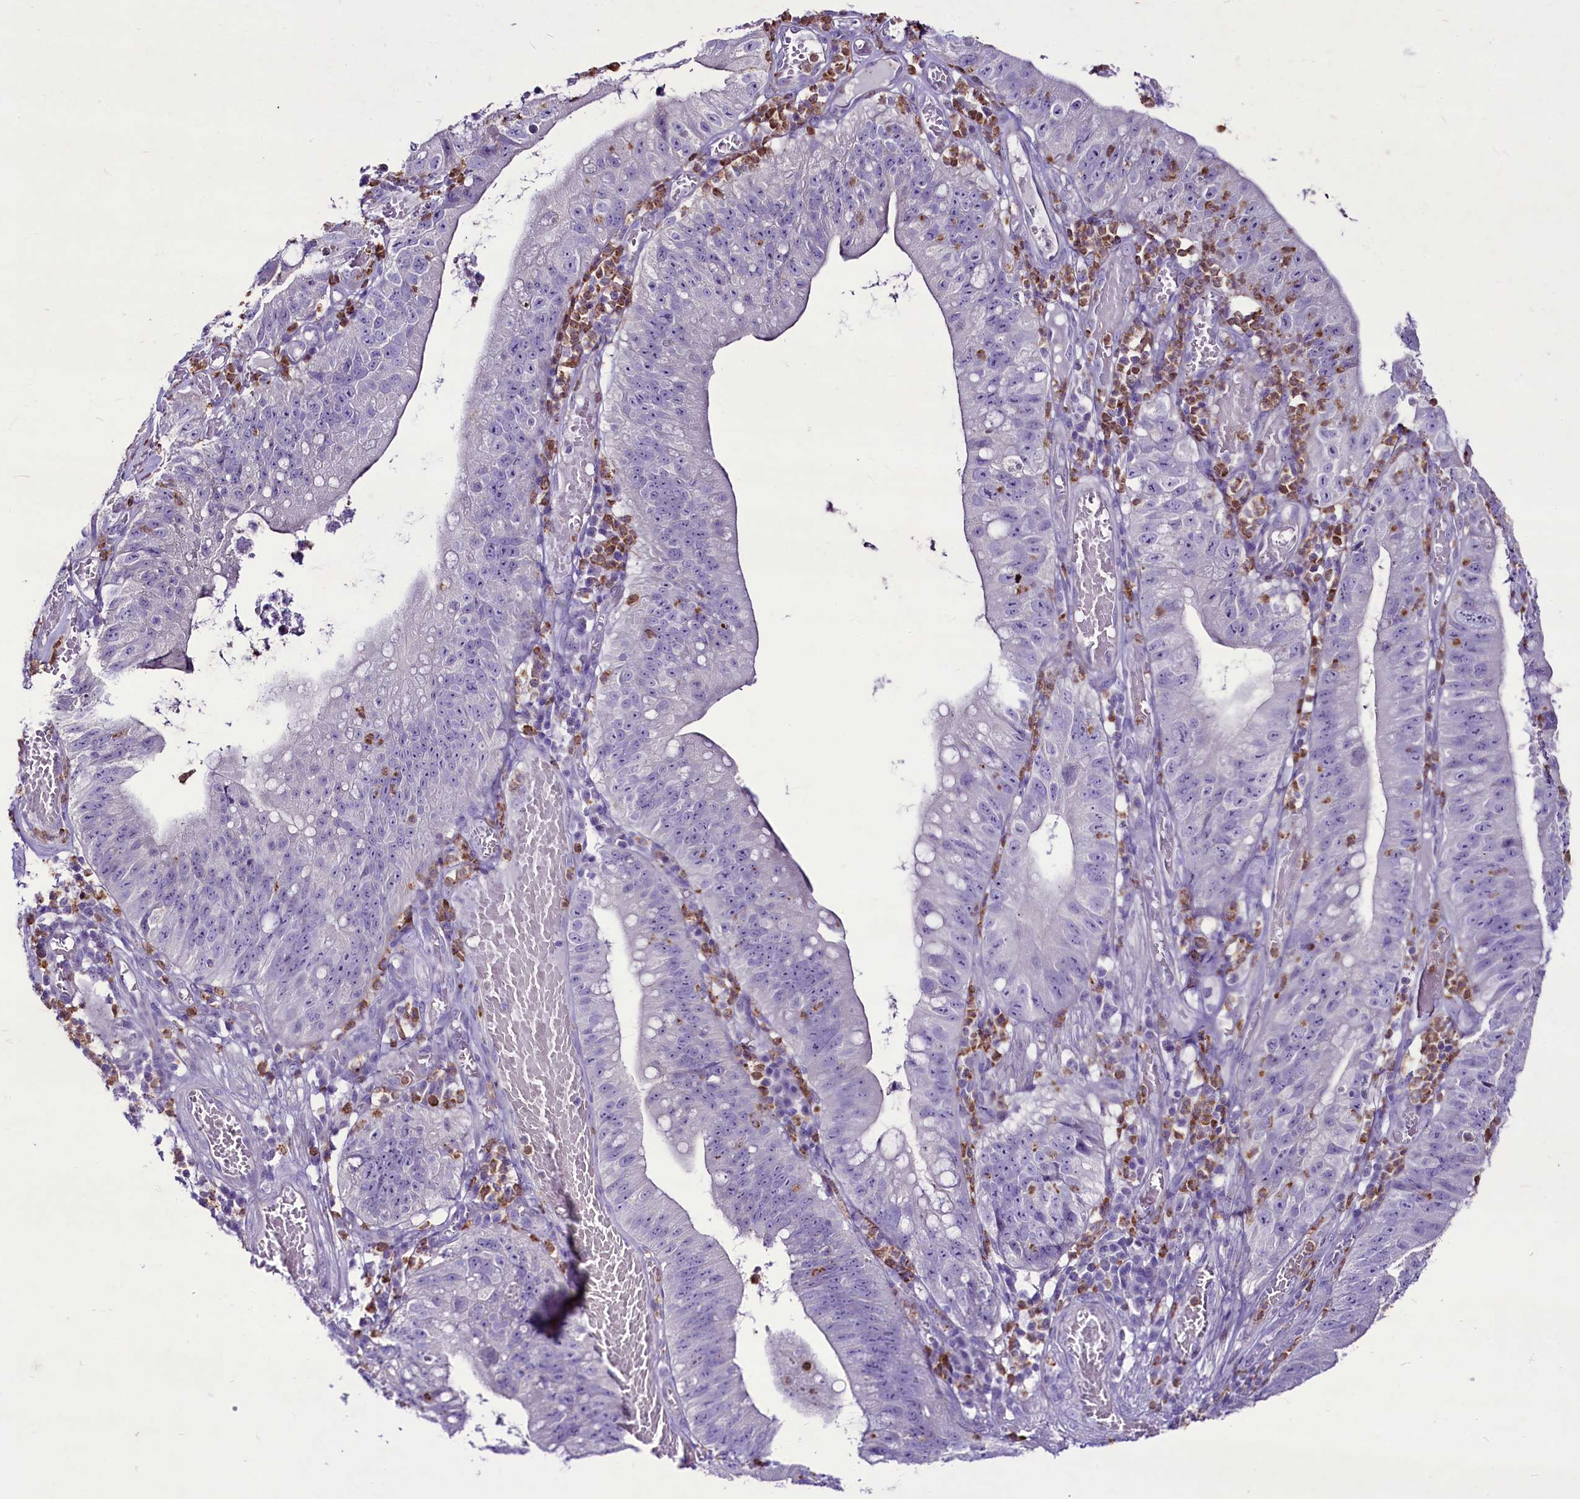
{"staining": {"intensity": "negative", "quantity": "none", "location": "none"}, "tissue": "stomach cancer", "cell_type": "Tumor cells", "image_type": "cancer", "snomed": [{"axis": "morphology", "description": "Adenocarcinoma, NOS"}, {"axis": "topography", "description": "Stomach"}], "caption": "Immunohistochemical staining of stomach adenocarcinoma shows no significant positivity in tumor cells. (DAB immunohistochemistry (IHC) with hematoxylin counter stain).", "gene": "FAM209B", "patient": {"sex": "male", "age": 59}}